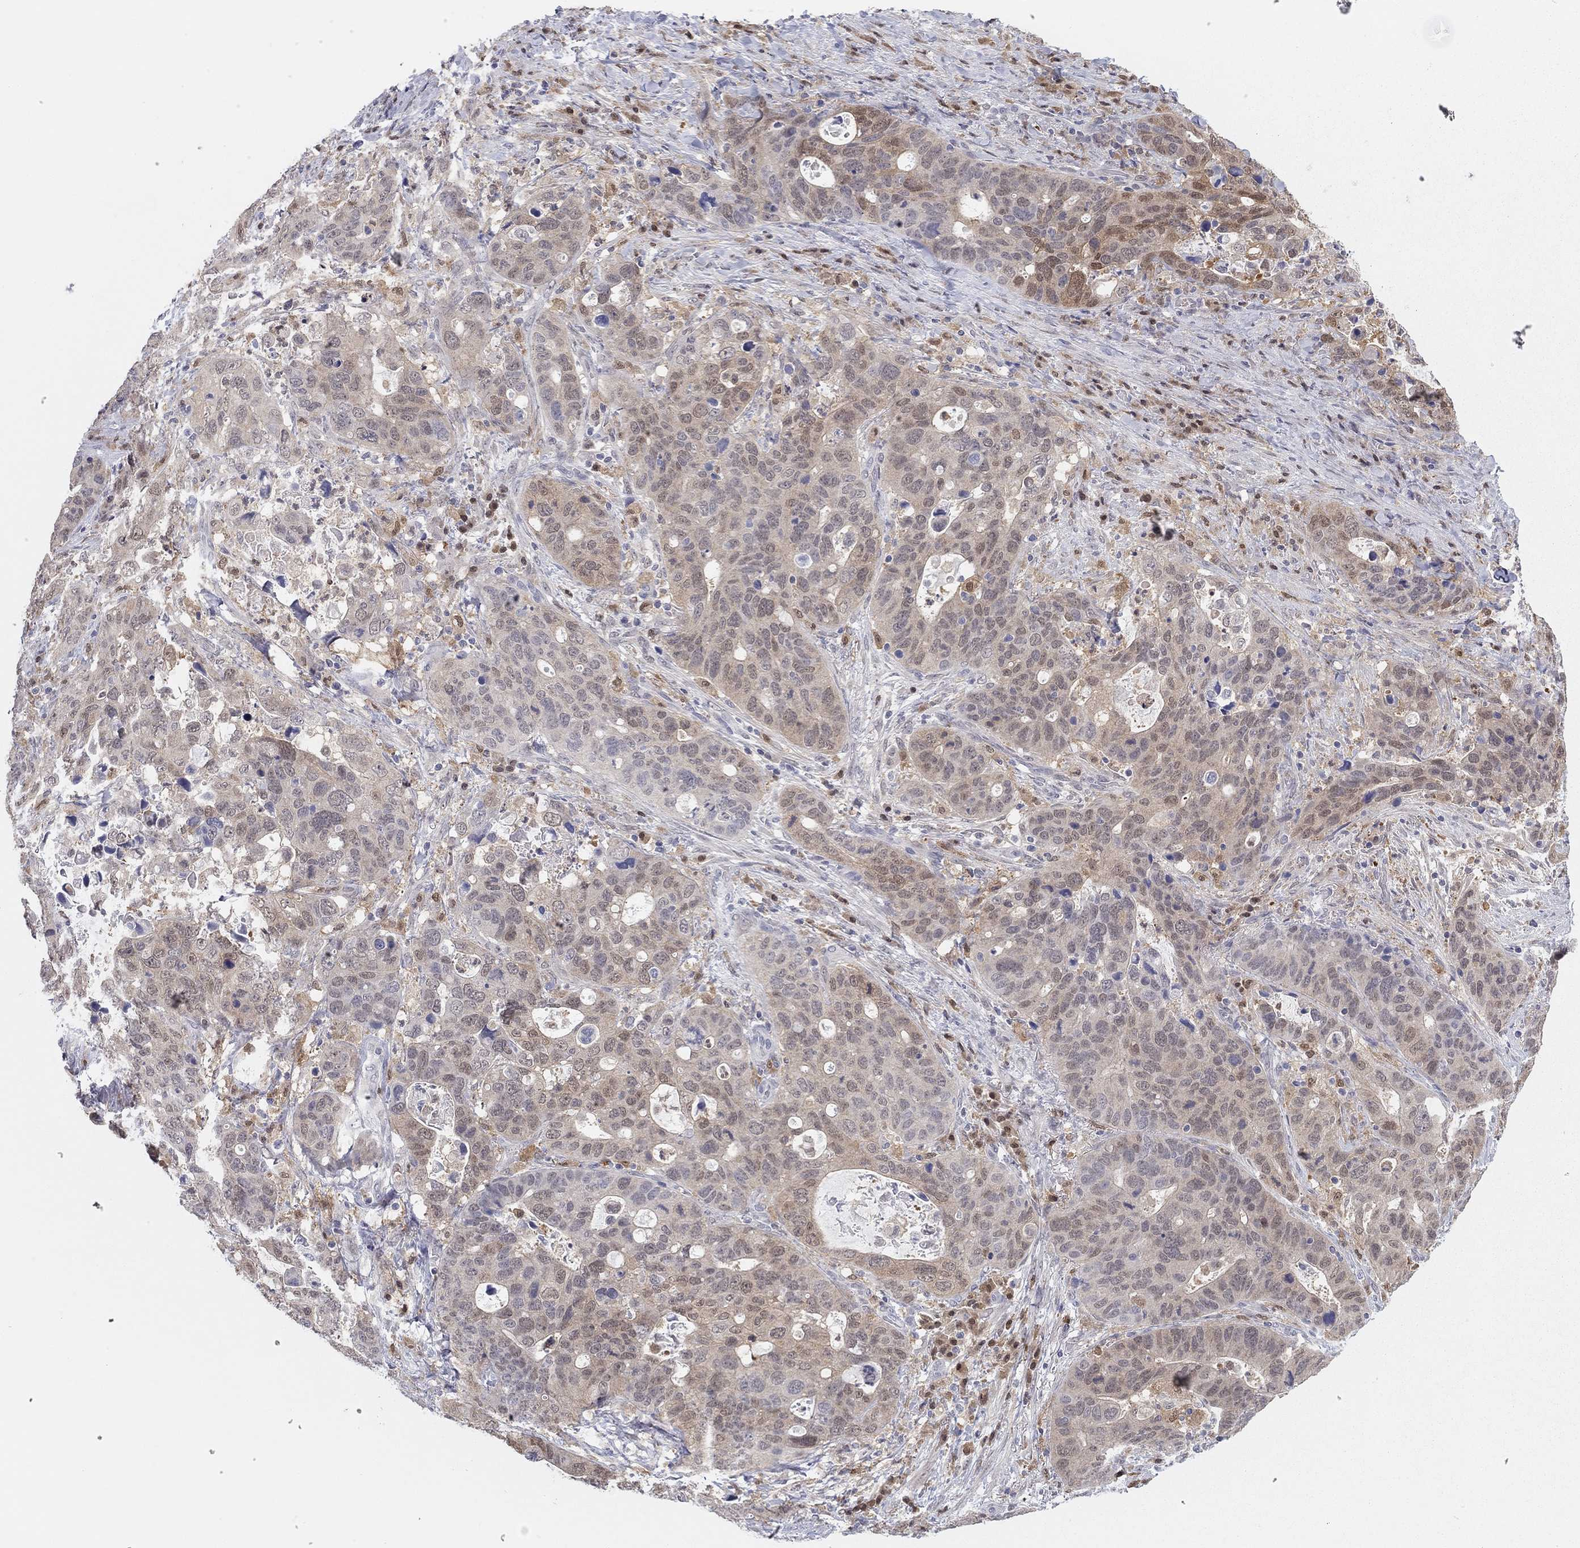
{"staining": {"intensity": "weak", "quantity": "25%-75%", "location": "cytoplasmic/membranous"}, "tissue": "stomach cancer", "cell_type": "Tumor cells", "image_type": "cancer", "snomed": [{"axis": "morphology", "description": "Adenocarcinoma, NOS"}, {"axis": "topography", "description": "Stomach"}], "caption": "Stomach cancer (adenocarcinoma) was stained to show a protein in brown. There is low levels of weak cytoplasmic/membranous positivity in about 25%-75% of tumor cells. (DAB (3,3'-diaminobenzidine) IHC with brightfield microscopy, high magnification).", "gene": "PDXK", "patient": {"sex": "male", "age": 54}}